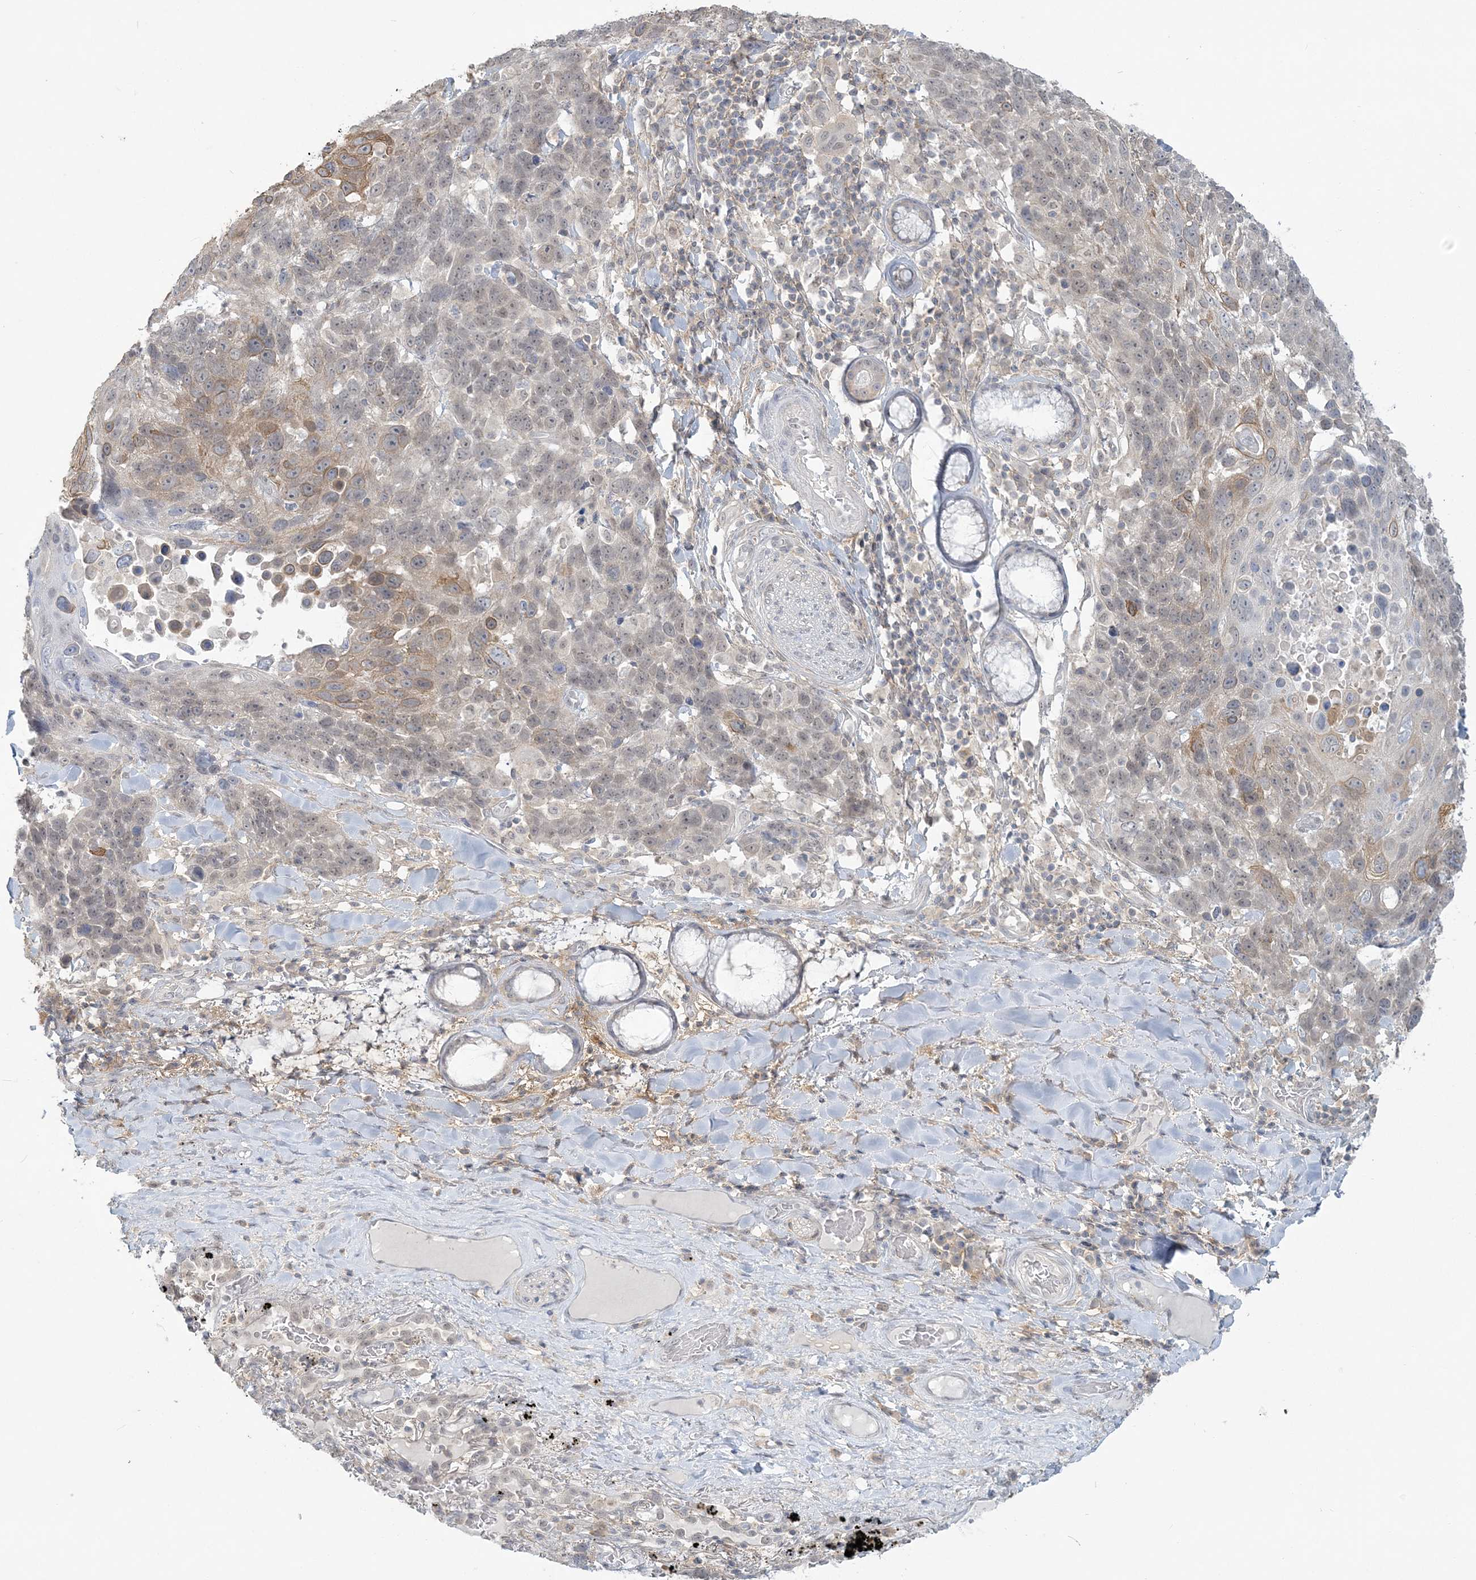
{"staining": {"intensity": "moderate", "quantity": "<25%", "location": "cytoplasmic/membranous"}, "tissue": "lung cancer", "cell_type": "Tumor cells", "image_type": "cancer", "snomed": [{"axis": "morphology", "description": "Squamous cell carcinoma, NOS"}, {"axis": "topography", "description": "Lung"}], "caption": "A brown stain labels moderate cytoplasmic/membranous positivity of a protein in squamous cell carcinoma (lung) tumor cells. Nuclei are stained in blue.", "gene": "ANKS1A", "patient": {"sex": "male", "age": 66}}